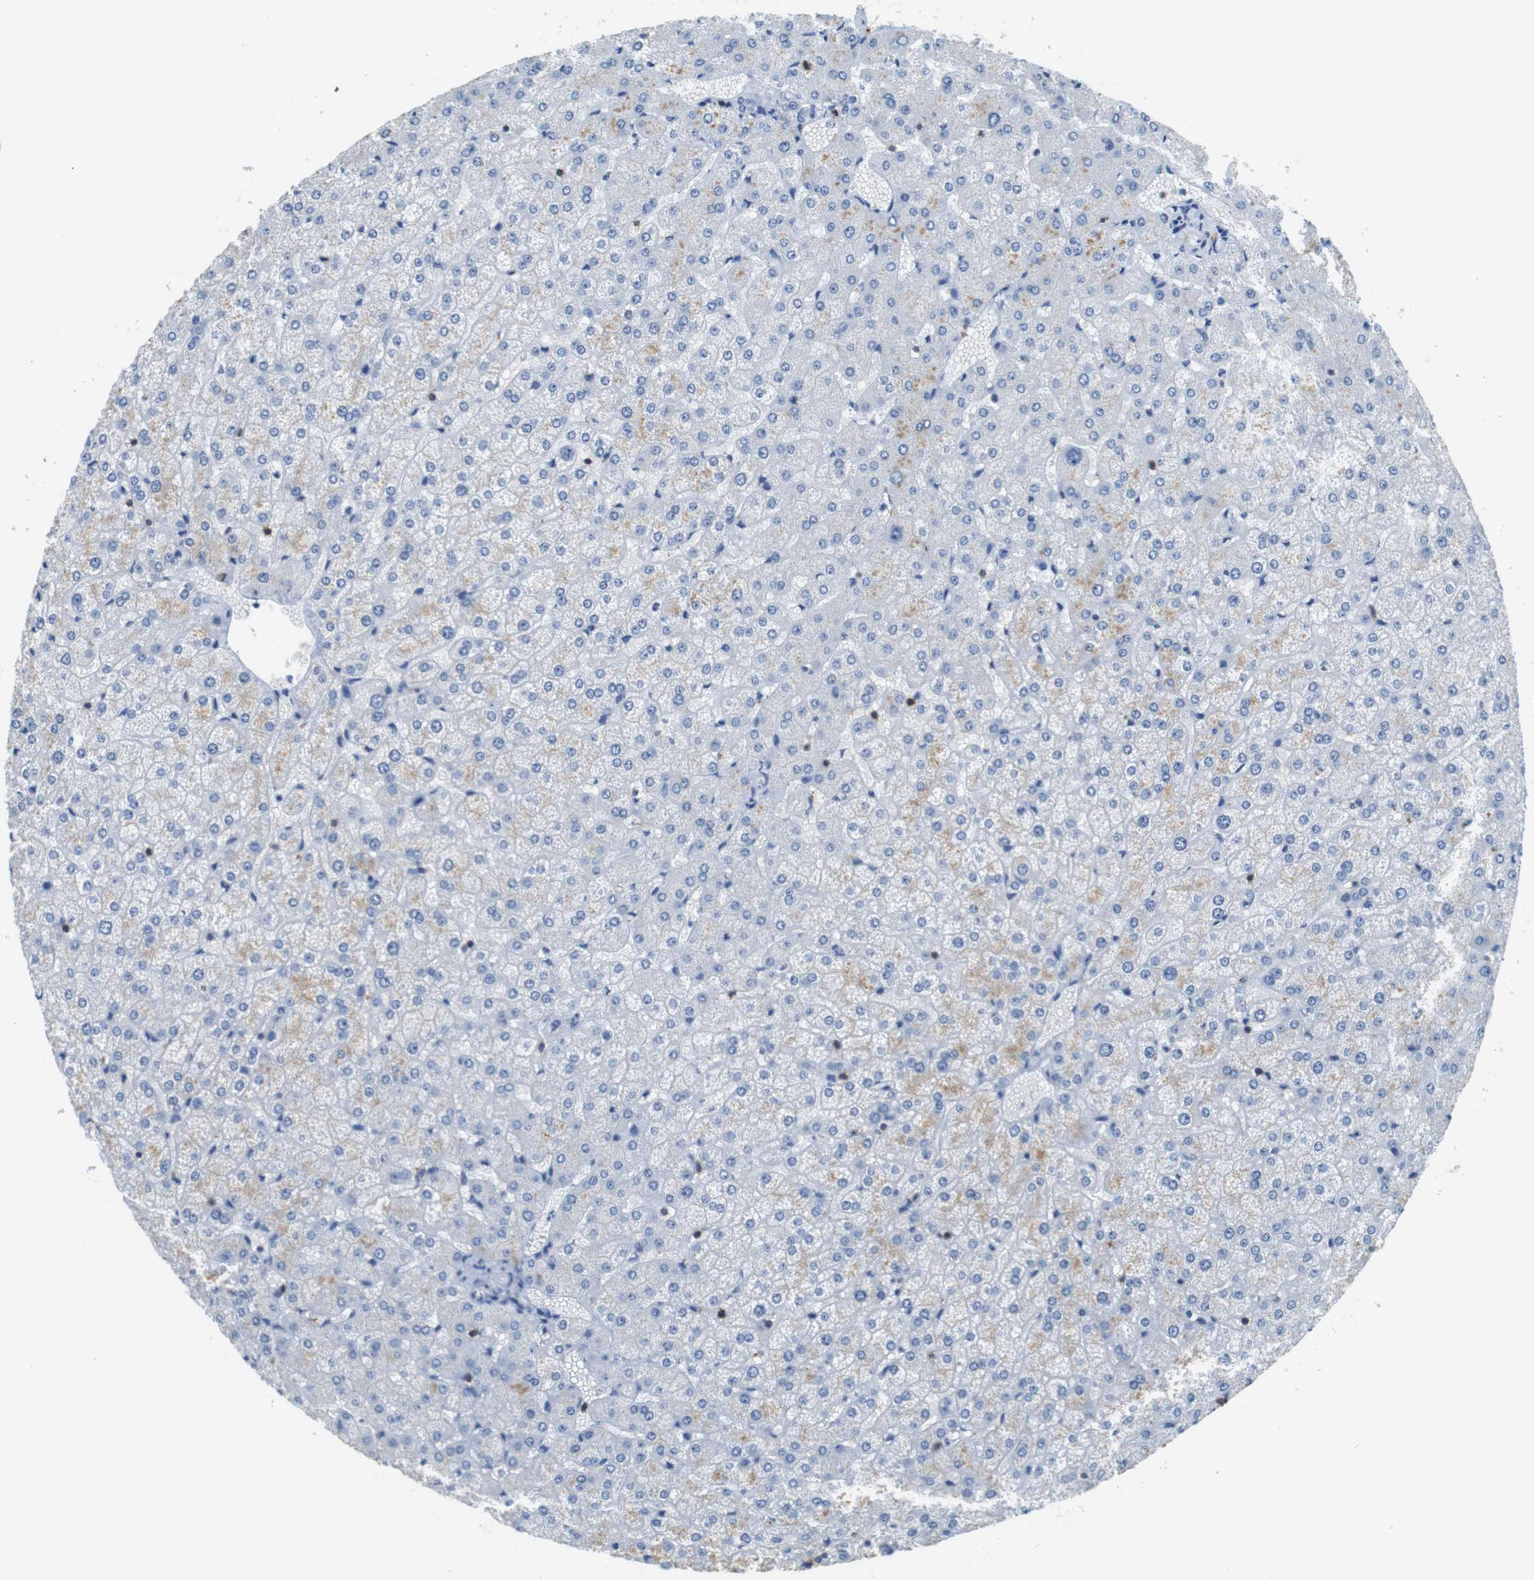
{"staining": {"intensity": "negative", "quantity": "none", "location": "none"}, "tissue": "liver", "cell_type": "Cholangiocytes", "image_type": "normal", "snomed": [{"axis": "morphology", "description": "Normal tissue, NOS"}, {"axis": "topography", "description": "Liver"}], "caption": "The histopathology image displays no staining of cholangiocytes in unremarkable liver. Nuclei are stained in blue.", "gene": "LAT", "patient": {"sex": "female", "age": 32}}